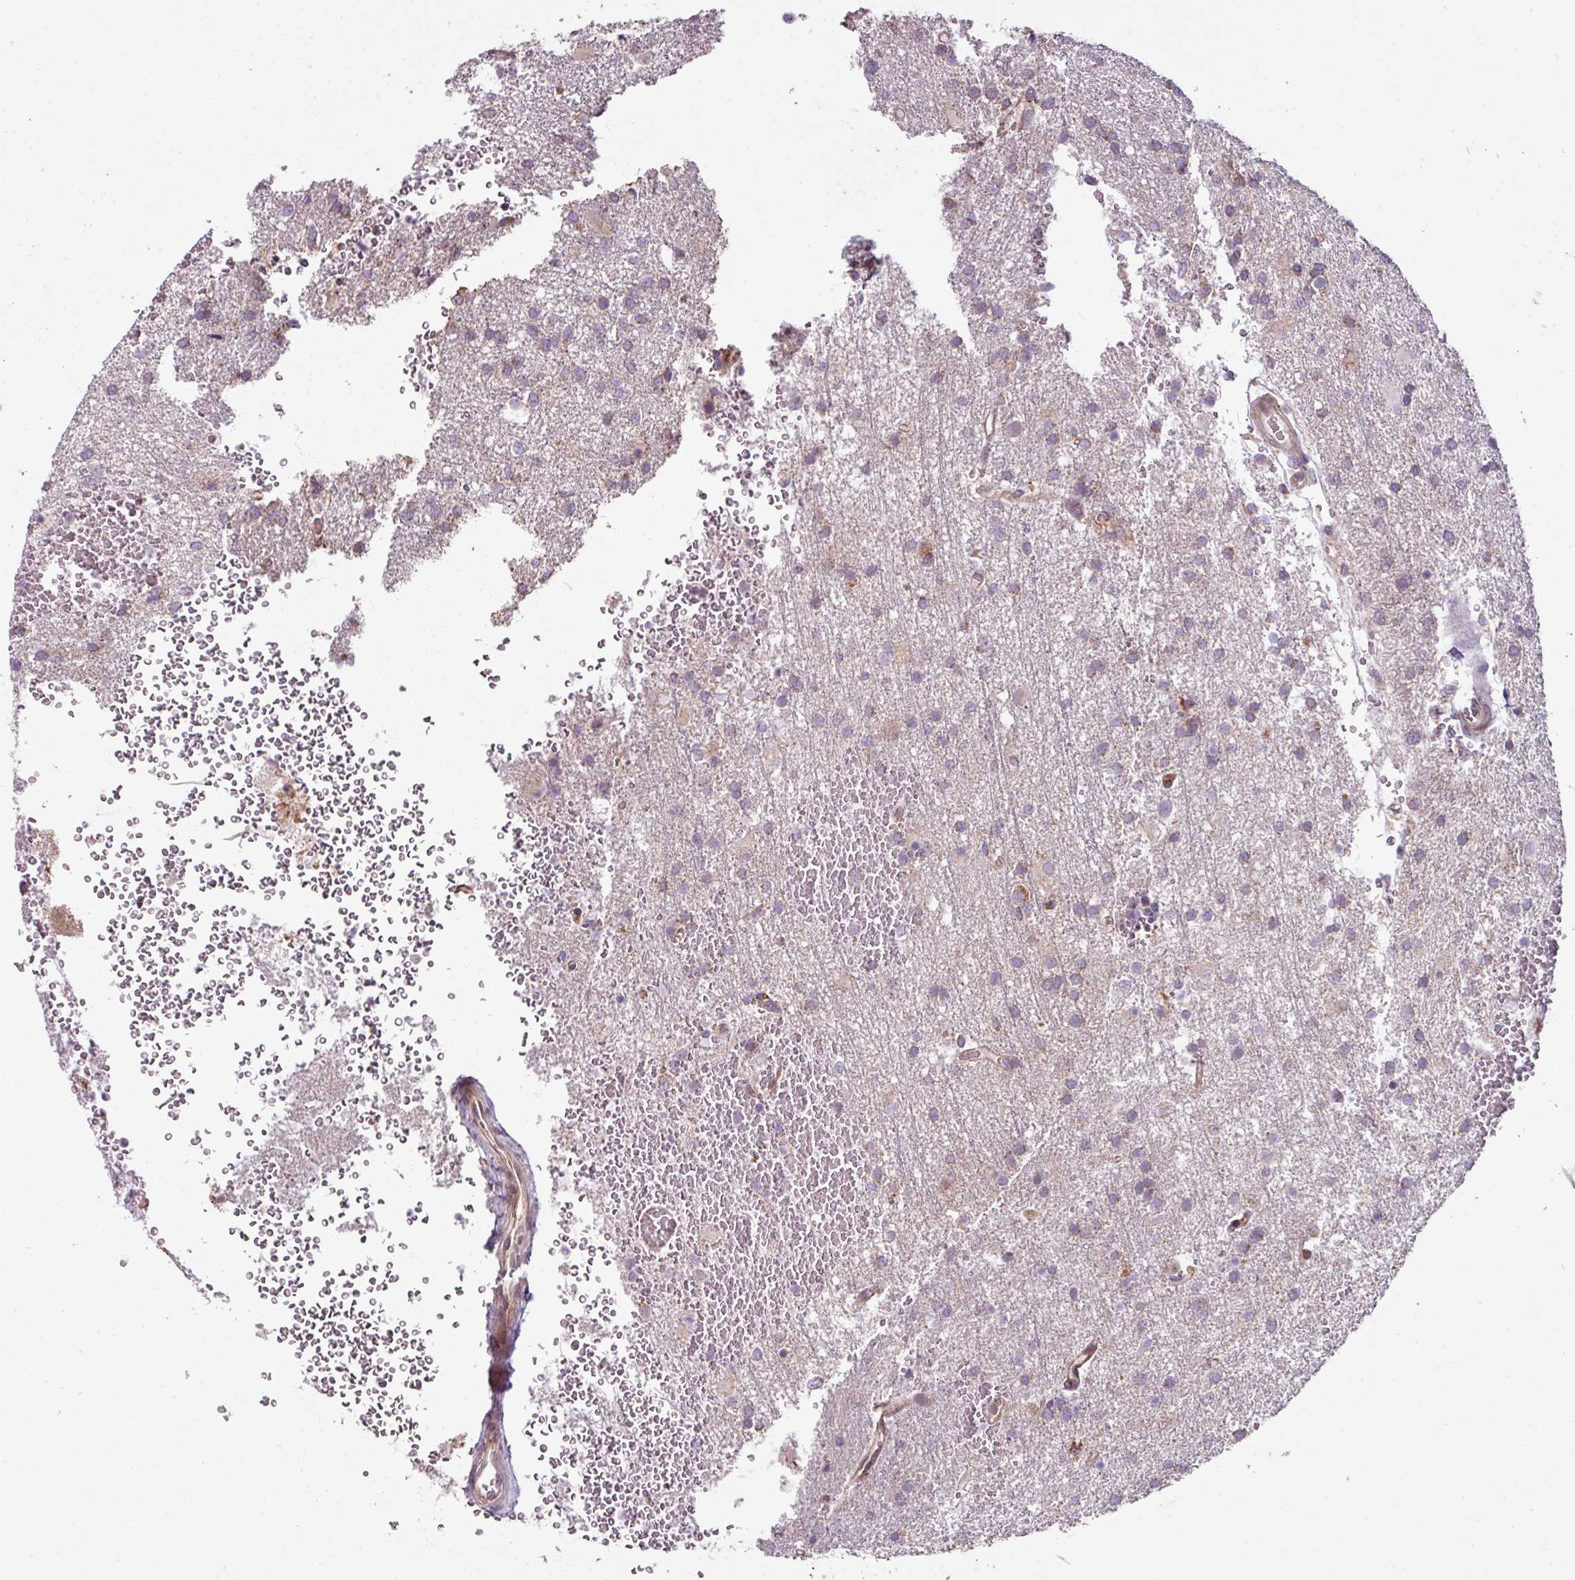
{"staining": {"intensity": "moderate", "quantity": "<25%", "location": "cytoplasmic/membranous"}, "tissue": "glioma", "cell_type": "Tumor cells", "image_type": "cancer", "snomed": [{"axis": "morphology", "description": "Glioma, malignant, High grade"}, {"axis": "topography", "description": "Brain"}], "caption": "Immunohistochemical staining of malignant glioma (high-grade) exhibits low levels of moderate cytoplasmic/membranous positivity in approximately <25% of tumor cells.", "gene": "MAGT1", "patient": {"sex": "female", "age": 74}}